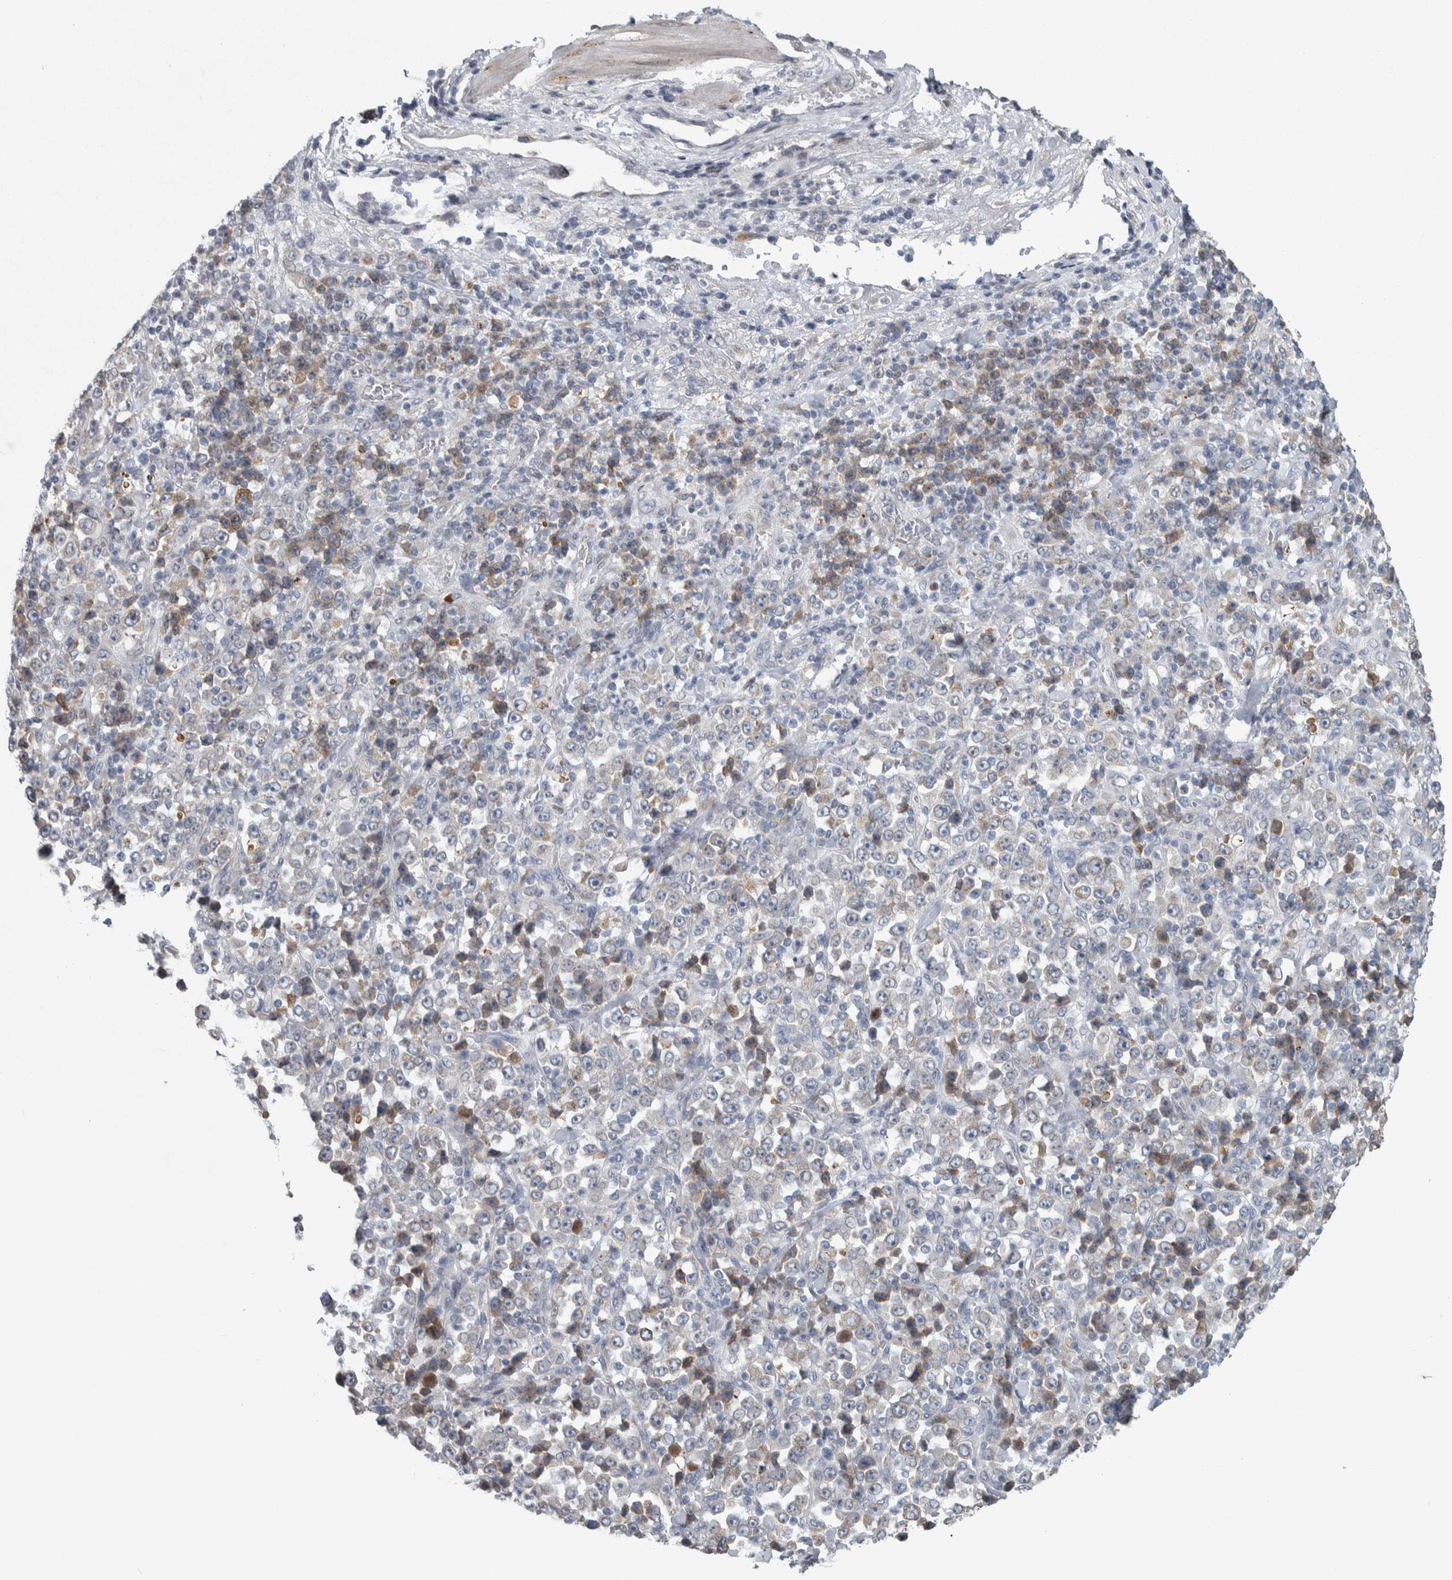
{"staining": {"intensity": "negative", "quantity": "none", "location": "none"}, "tissue": "stomach cancer", "cell_type": "Tumor cells", "image_type": "cancer", "snomed": [{"axis": "morphology", "description": "Normal tissue, NOS"}, {"axis": "morphology", "description": "Adenocarcinoma, NOS"}, {"axis": "topography", "description": "Stomach, upper"}, {"axis": "topography", "description": "Stomach"}], "caption": "Tumor cells are negative for protein expression in human stomach adenocarcinoma. (Stains: DAB (3,3'-diaminobenzidine) IHC with hematoxylin counter stain, Microscopy: brightfield microscopy at high magnification).", "gene": "SIGMAR1", "patient": {"sex": "male", "age": 59}}